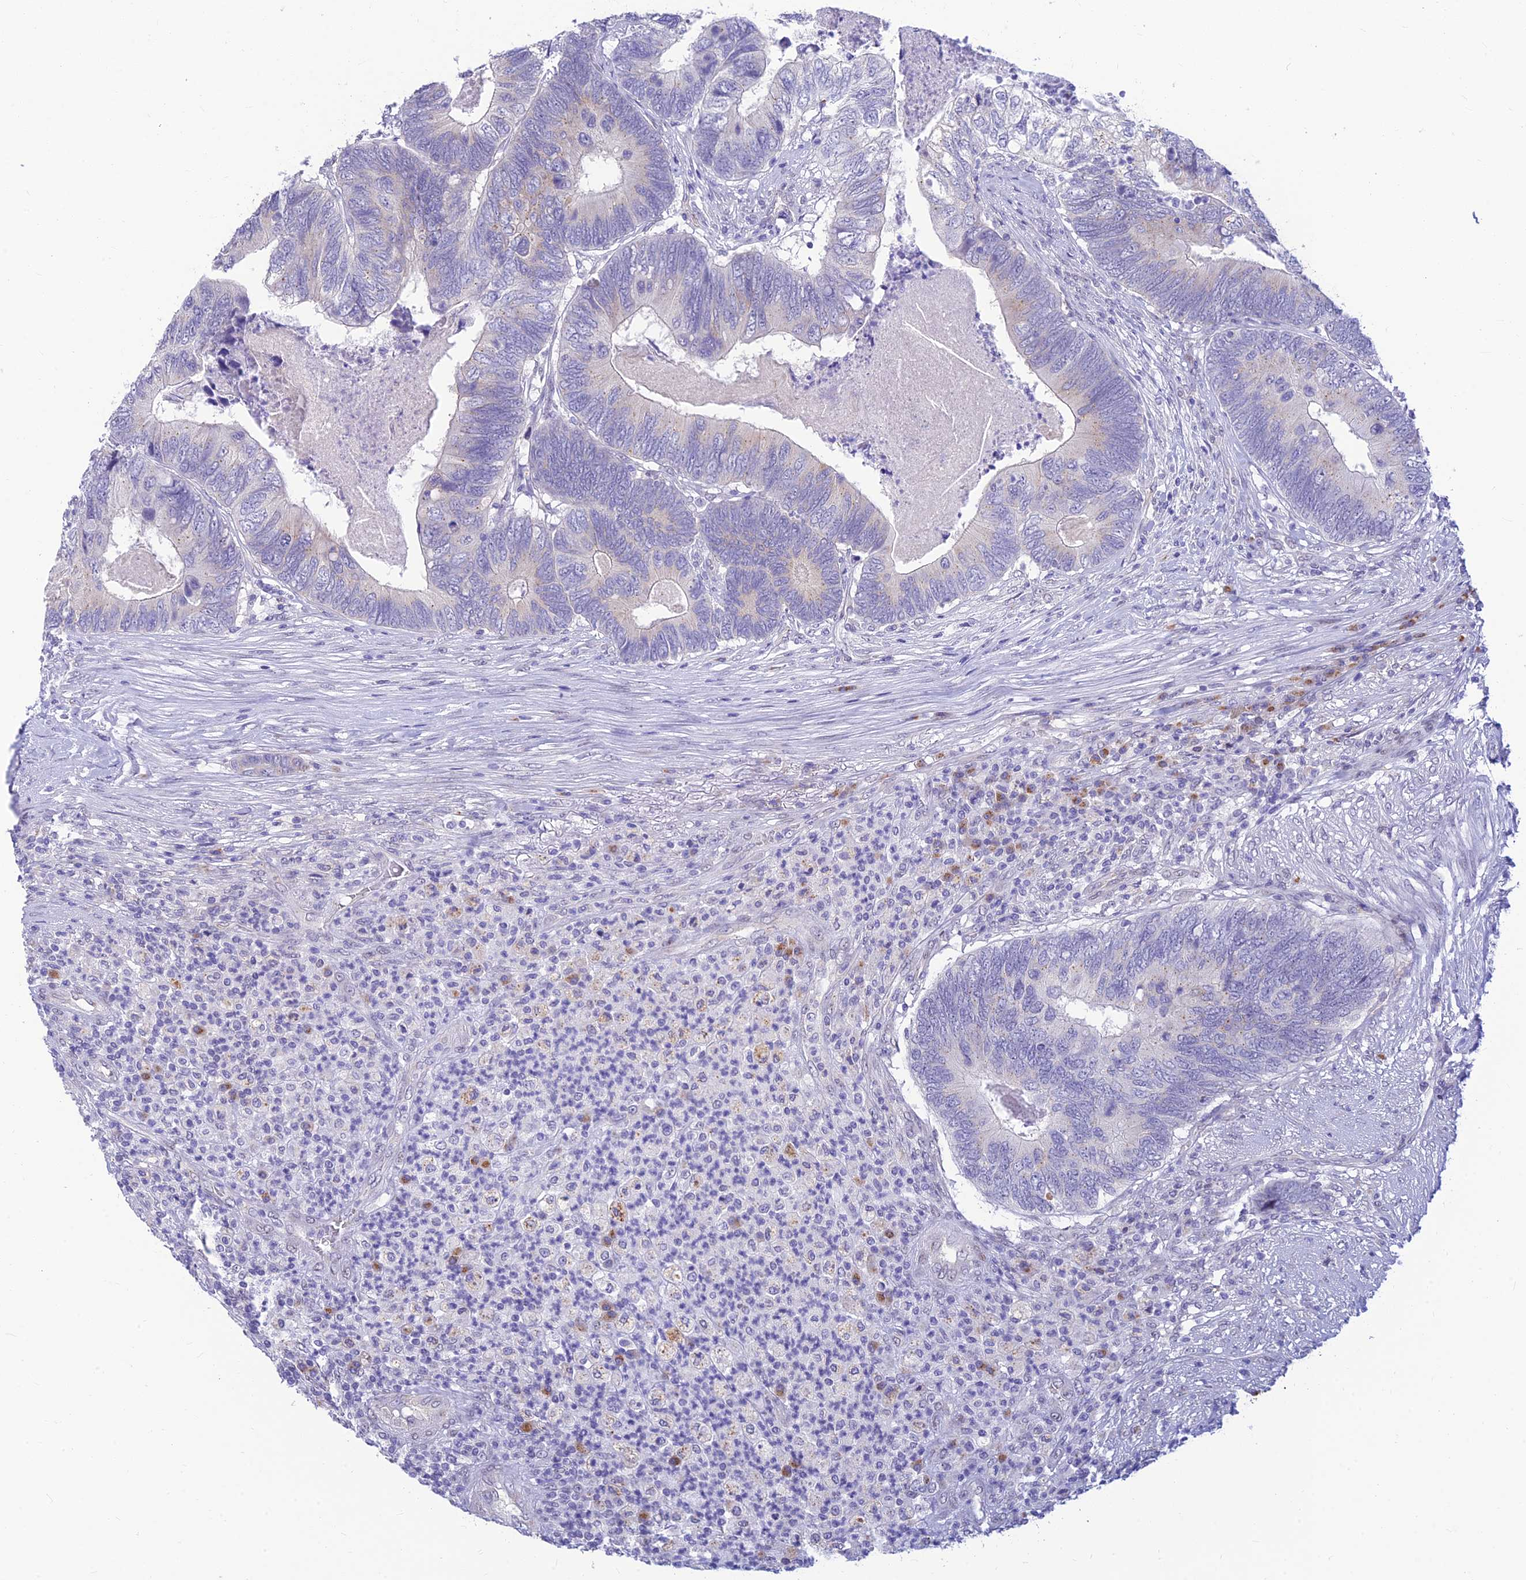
{"staining": {"intensity": "negative", "quantity": "none", "location": "none"}, "tissue": "colorectal cancer", "cell_type": "Tumor cells", "image_type": "cancer", "snomed": [{"axis": "morphology", "description": "Adenocarcinoma, NOS"}, {"axis": "topography", "description": "Colon"}], "caption": "Tumor cells show no significant protein staining in colorectal cancer (adenocarcinoma).", "gene": "INKA1", "patient": {"sex": "female", "age": 67}}